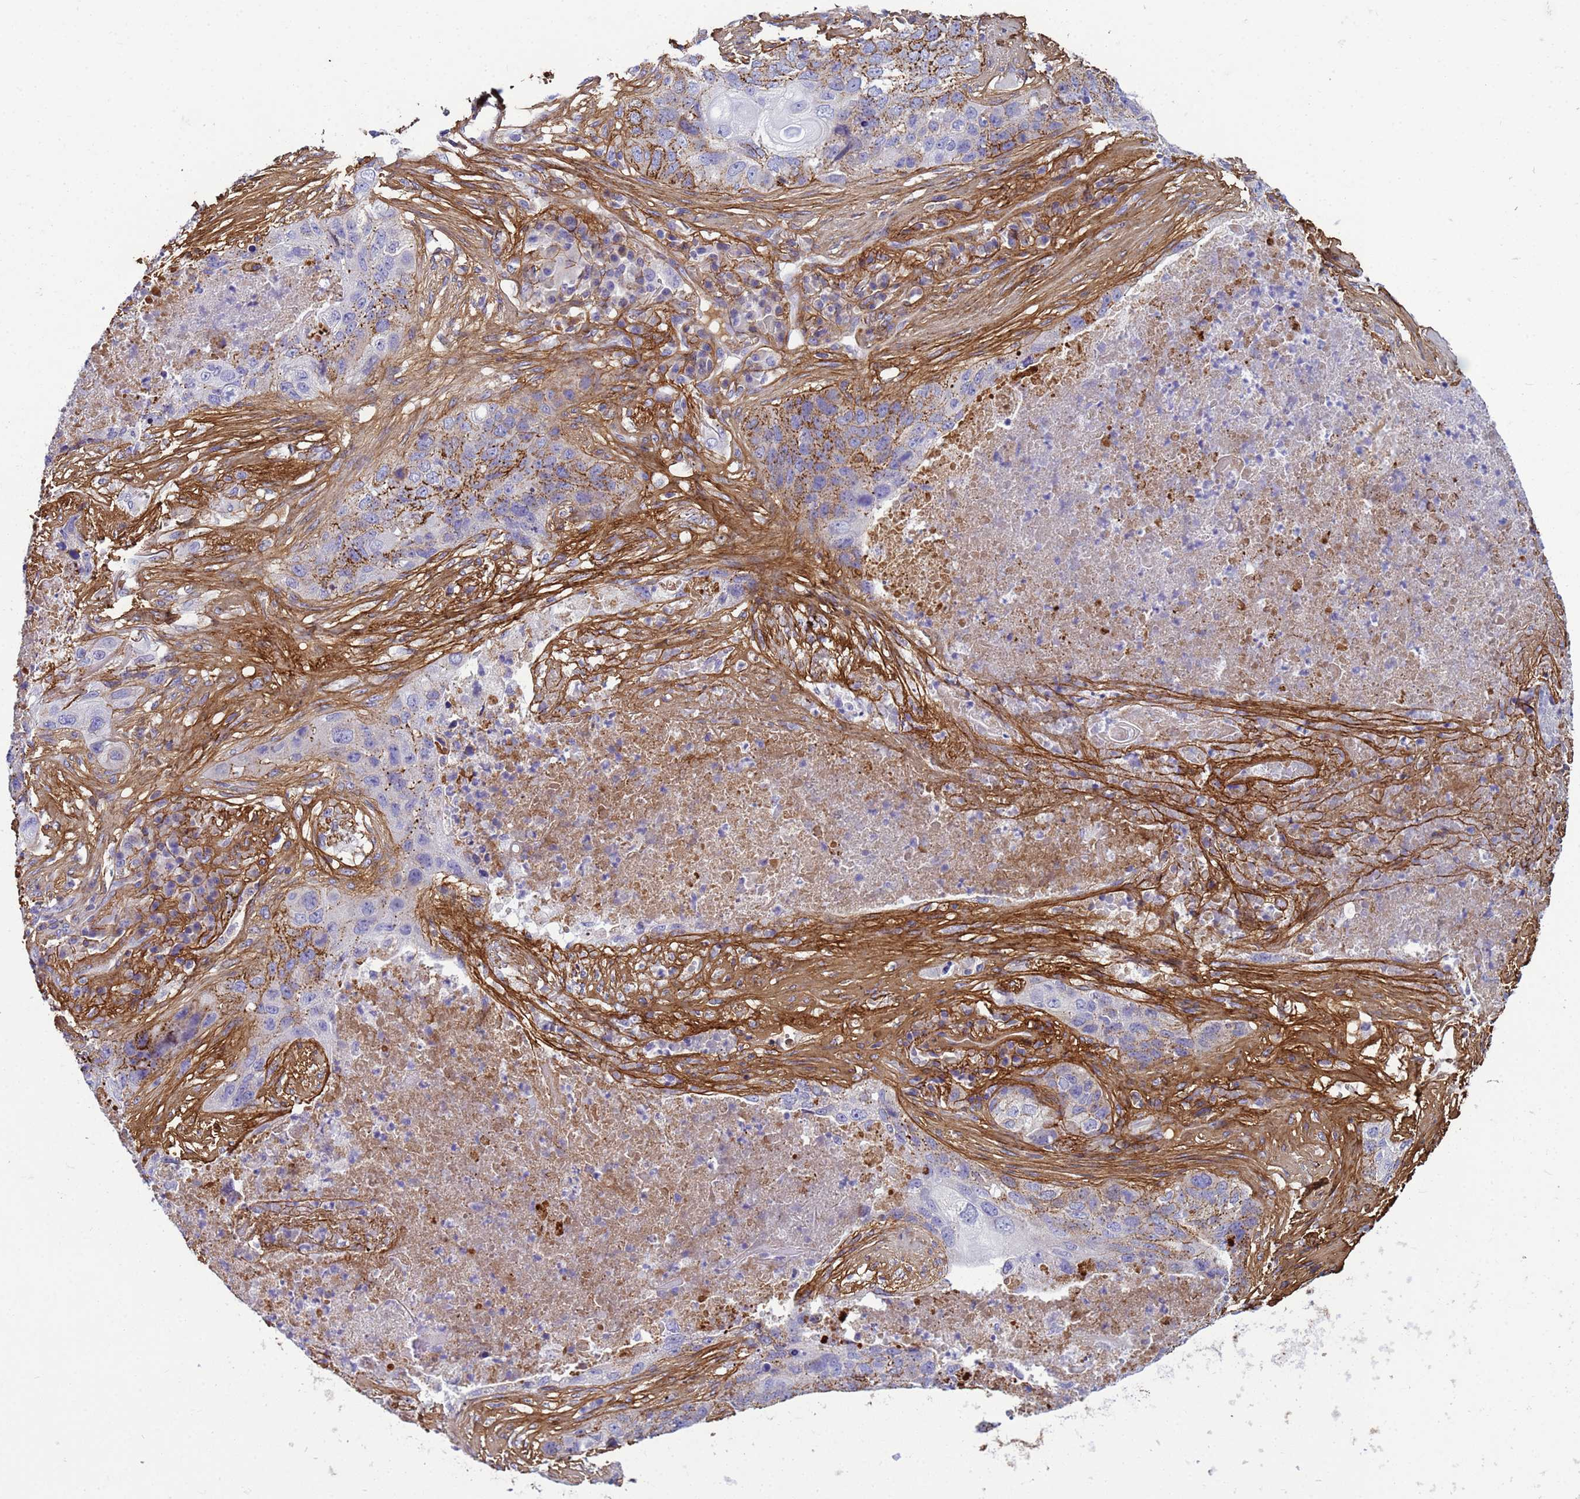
{"staining": {"intensity": "moderate", "quantity": "<25%", "location": "cytoplasmic/membranous"}, "tissue": "lung cancer", "cell_type": "Tumor cells", "image_type": "cancer", "snomed": [{"axis": "morphology", "description": "Squamous cell carcinoma, NOS"}, {"axis": "topography", "description": "Lung"}], "caption": "Squamous cell carcinoma (lung) stained with a brown dye reveals moderate cytoplasmic/membranous positive positivity in about <25% of tumor cells.", "gene": "P2RX7", "patient": {"sex": "female", "age": 63}}